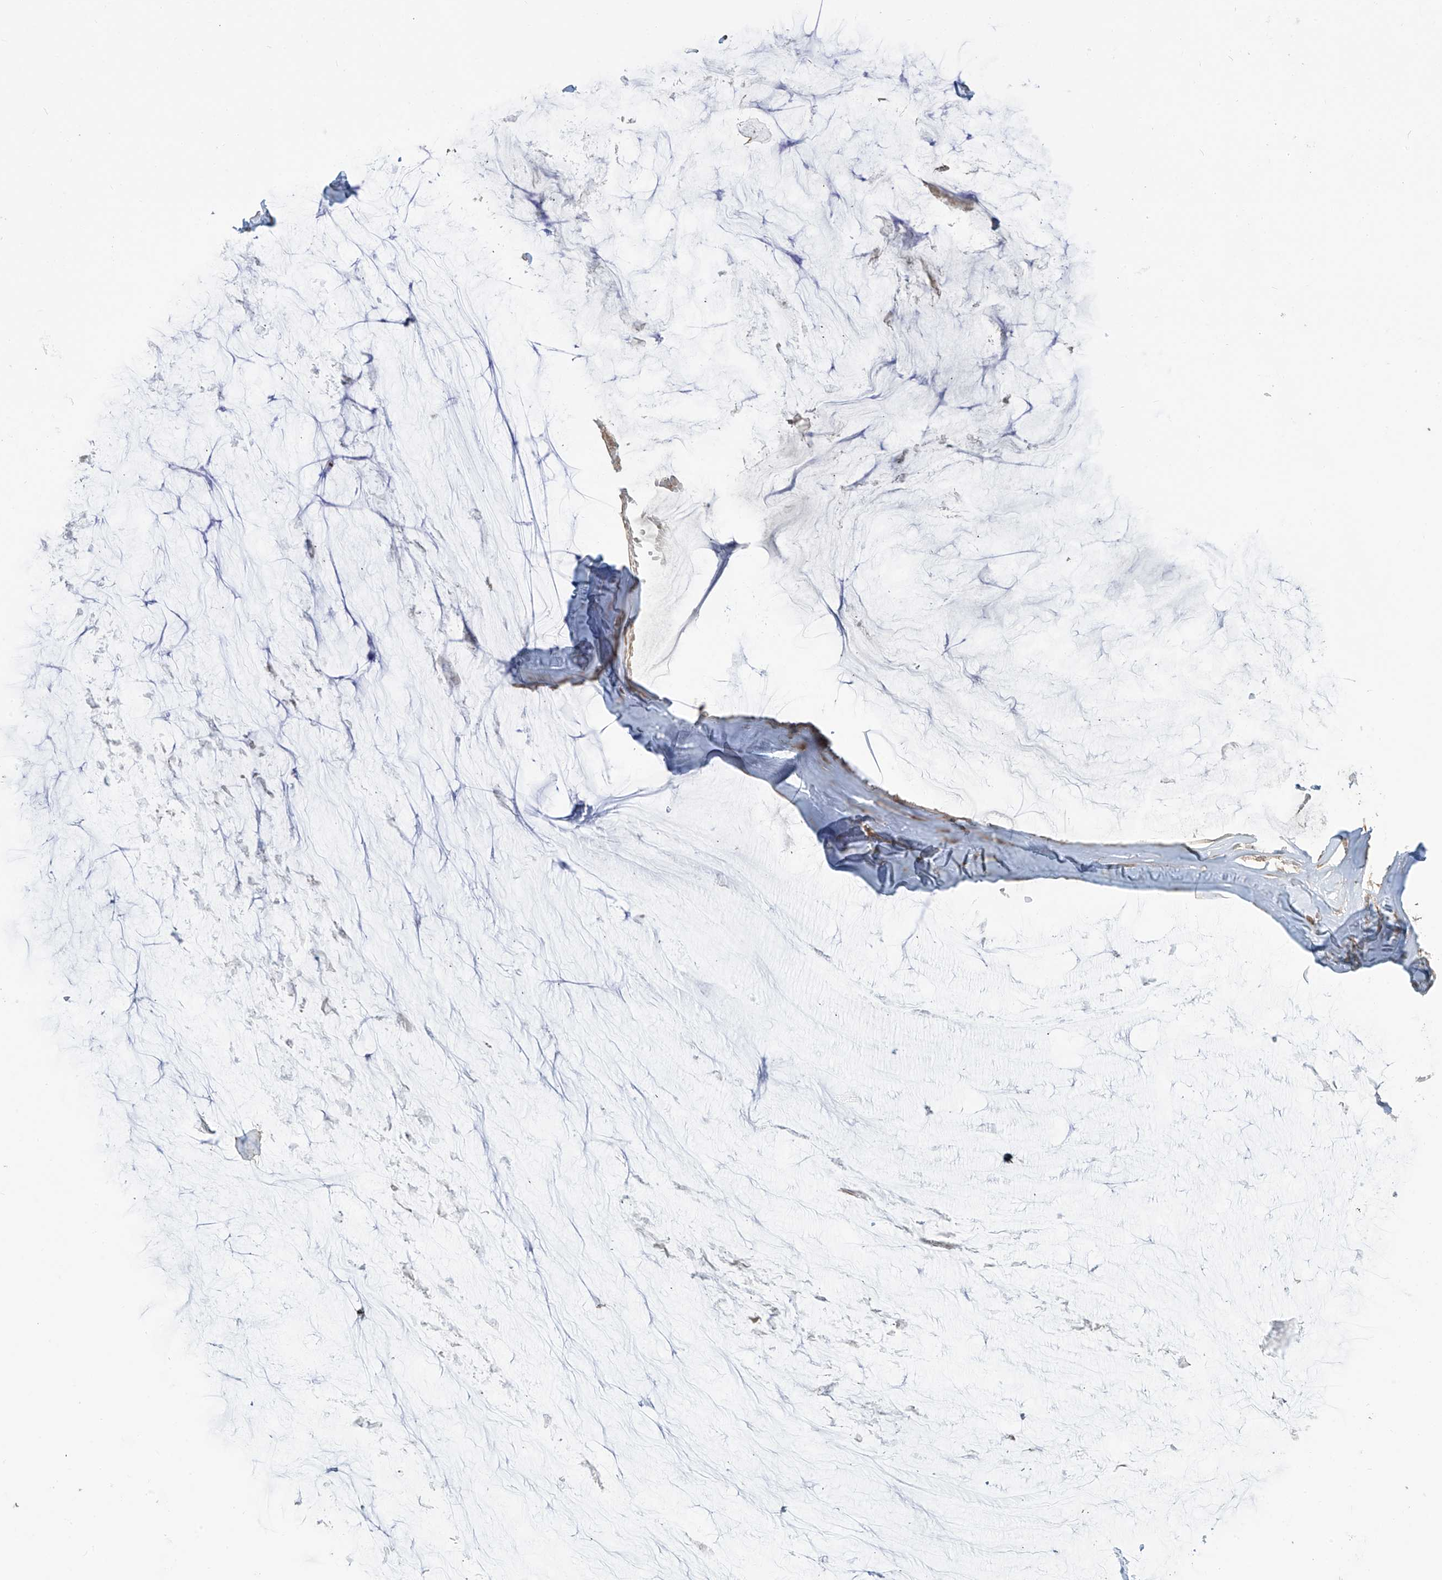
{"staining": {"intensity": "weak", "quantity": "<25%", "location": "cytoplasmic/membranous"}, "tissue": "ovarian cancer", "cell_type": "Tumor cells", "image_type": "cancer", "snomed": [{"axis": "morphology", "description": "Cystadenocarcinoma, mucinous, NOS"}, {"axis": "topography", "description": "Ovary"}], "caption": "Ovarian mucinous cystadenocarcinoma stained for a protein using IHC shows no positivity tumor cells.", "gene": "ENTR1", "patient": {"sex": "female", "age": 39}}